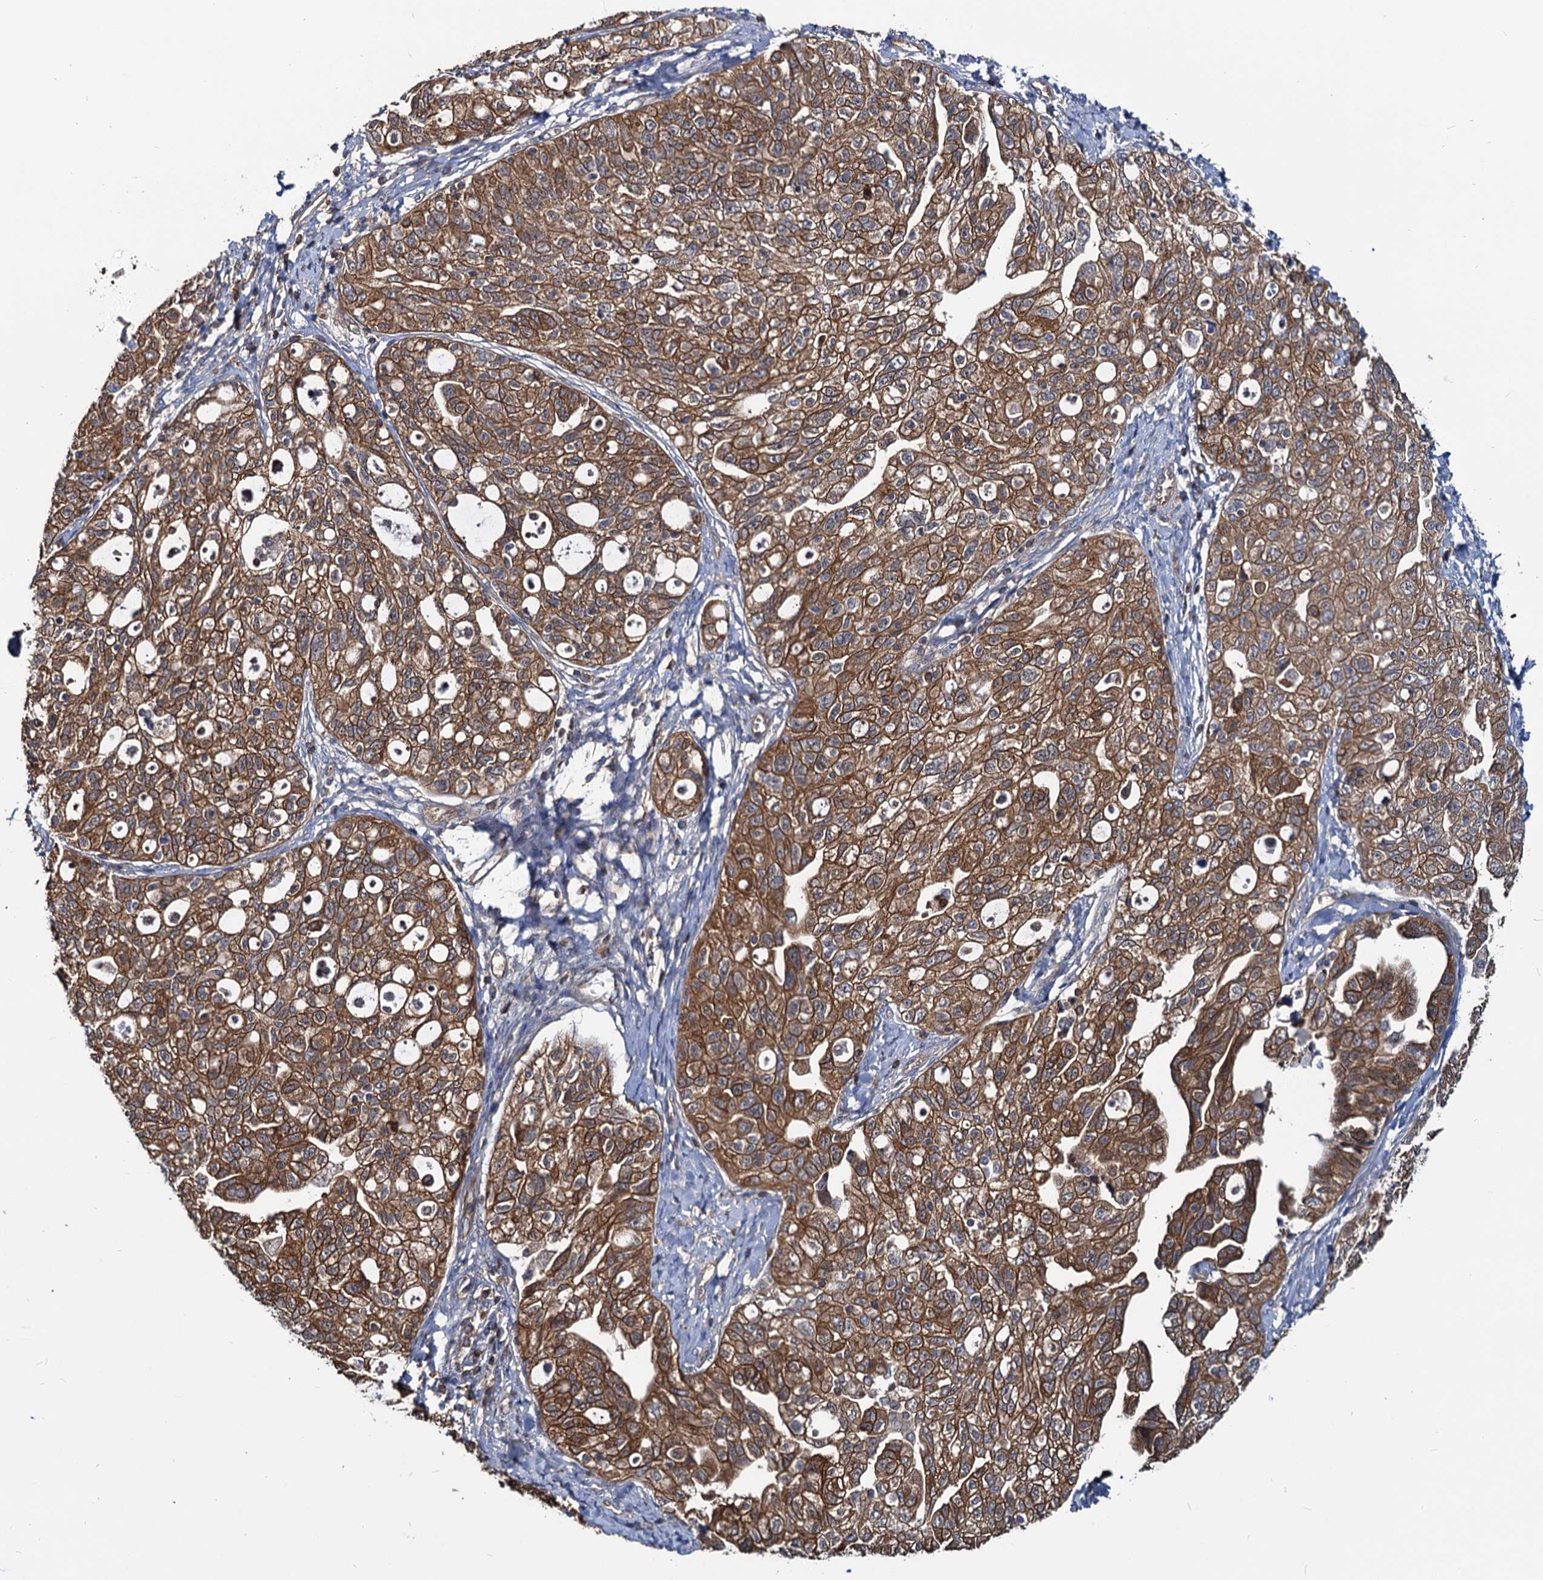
{"staining": {"intensity": "moderate", "quantity": ">75%", "location": "cytoplasmic/membranous"}, "tissue": "ovarian cancer", "cell_type": "Tumor cells", "image_type": "cancer", "snomed": [{"axis": "morphology", "description": "Carcinoma, NOS"}, {"axis": "morphology", "description": "Cystadenocarcinoma, serous, NOS"}, {"axis": "topography", "description": "Ovary"}], "caption": "Protein expression analysis of human ovarian carcinoma reveals moderate cytoplasmic/membranous staining in approximately >75% of tumor cells. (DAB = brown stain, brightfield microscopy at high magnification).", "gene": "IDI1", "patient": {"sex": "female", "age": 69}}